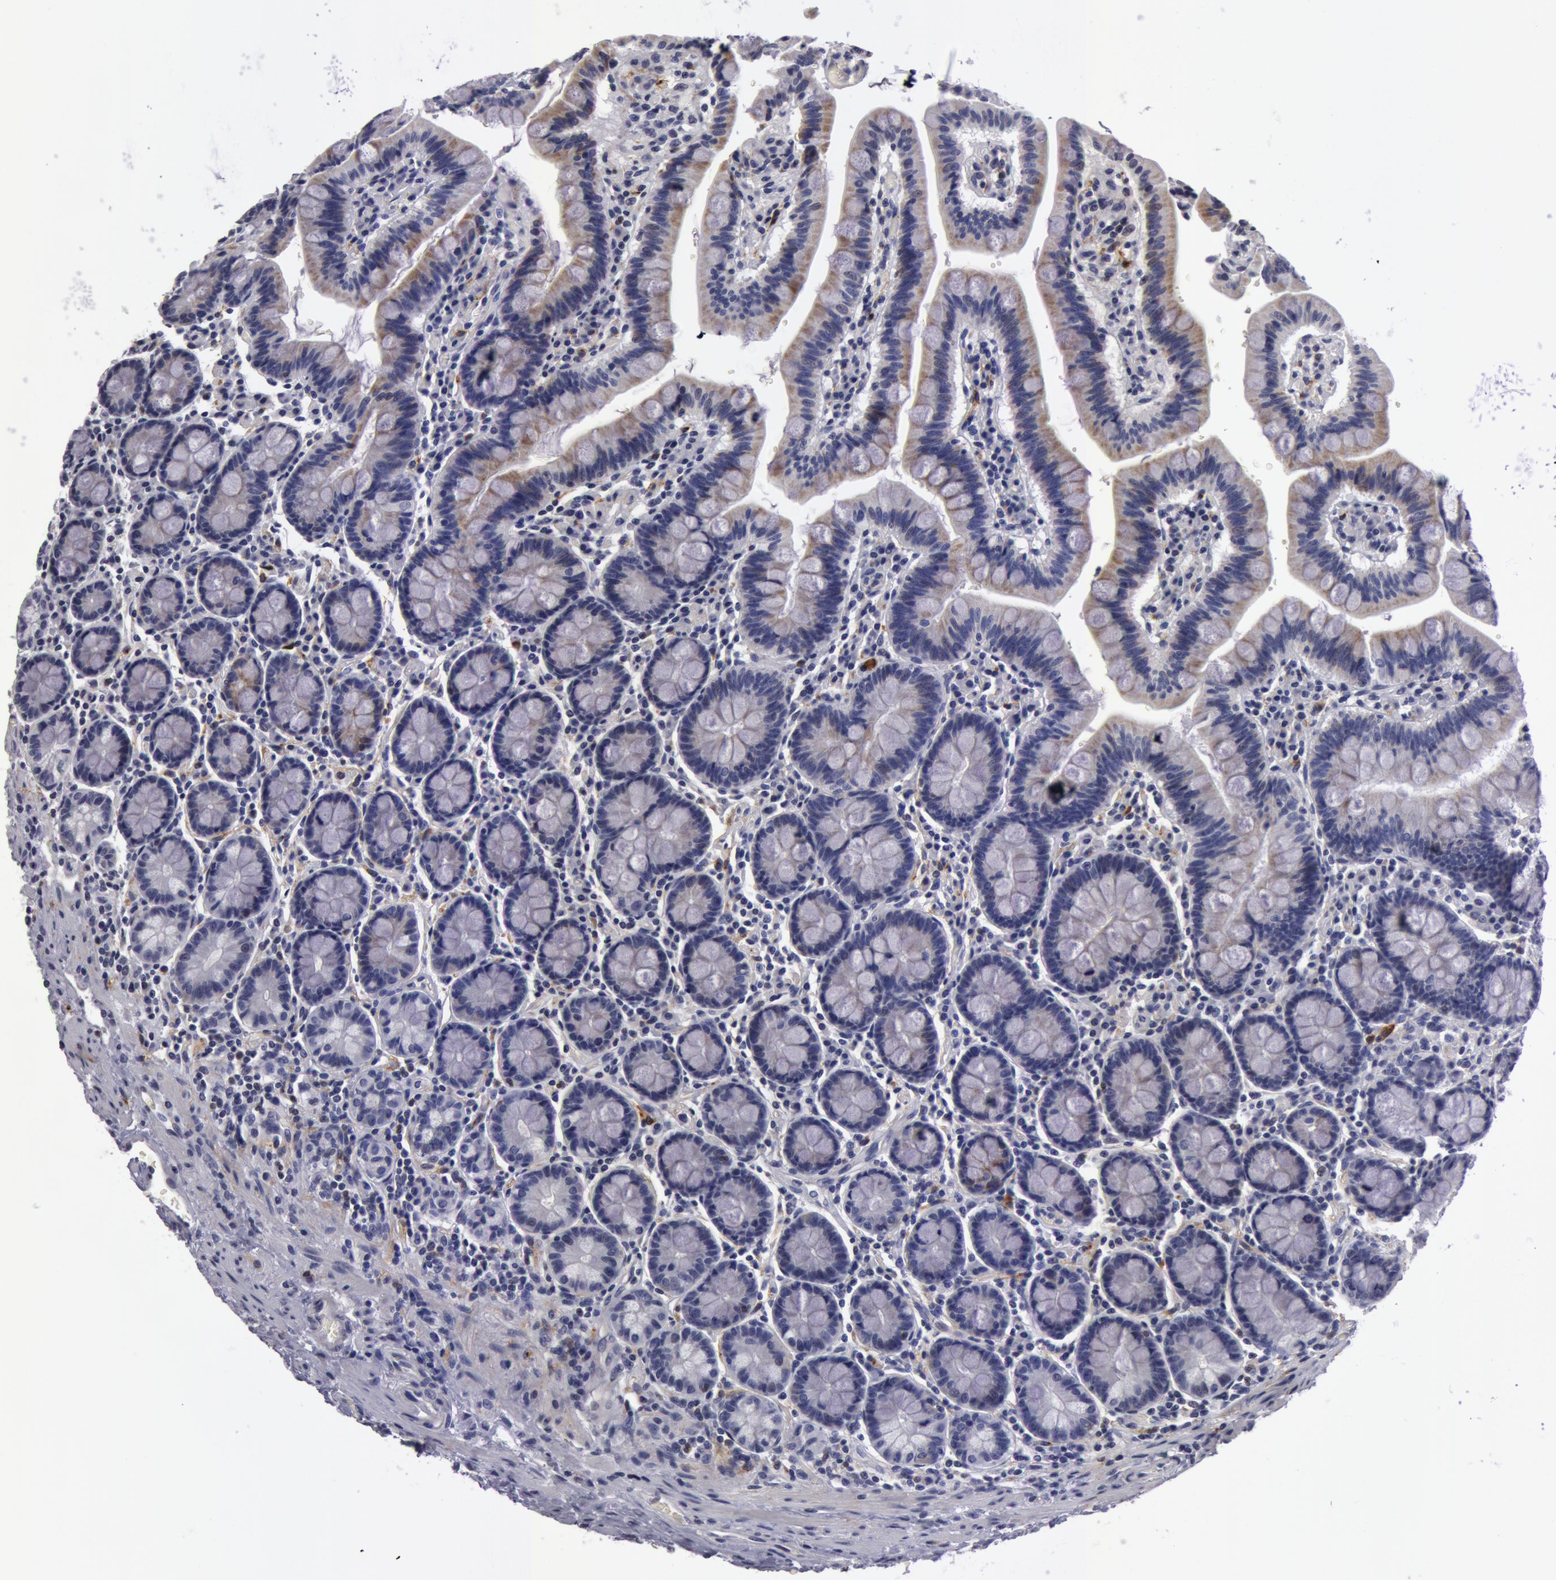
{"staining": {"intensity": "weak", "quantity": ">75%", "location": "cytoplasmic/membranous"}, "tissue": "duodenum", "cell_type": "Glandular cells", "image_type": "normal", "snomed": [{"axis": "morphology", "description": "Normal tissue, NOS"}, {"axis": "topography", "description": "Pancreas"}, {"axis": "topography", "description": "Duodenum"}], "caption": "The immunohistochemical stain labels weak cytoplasmic/membranous staining in glandular cells of normal duodenum.", "gene": "NLGN4X", "patient": {"sex": "male", "age": 79}}